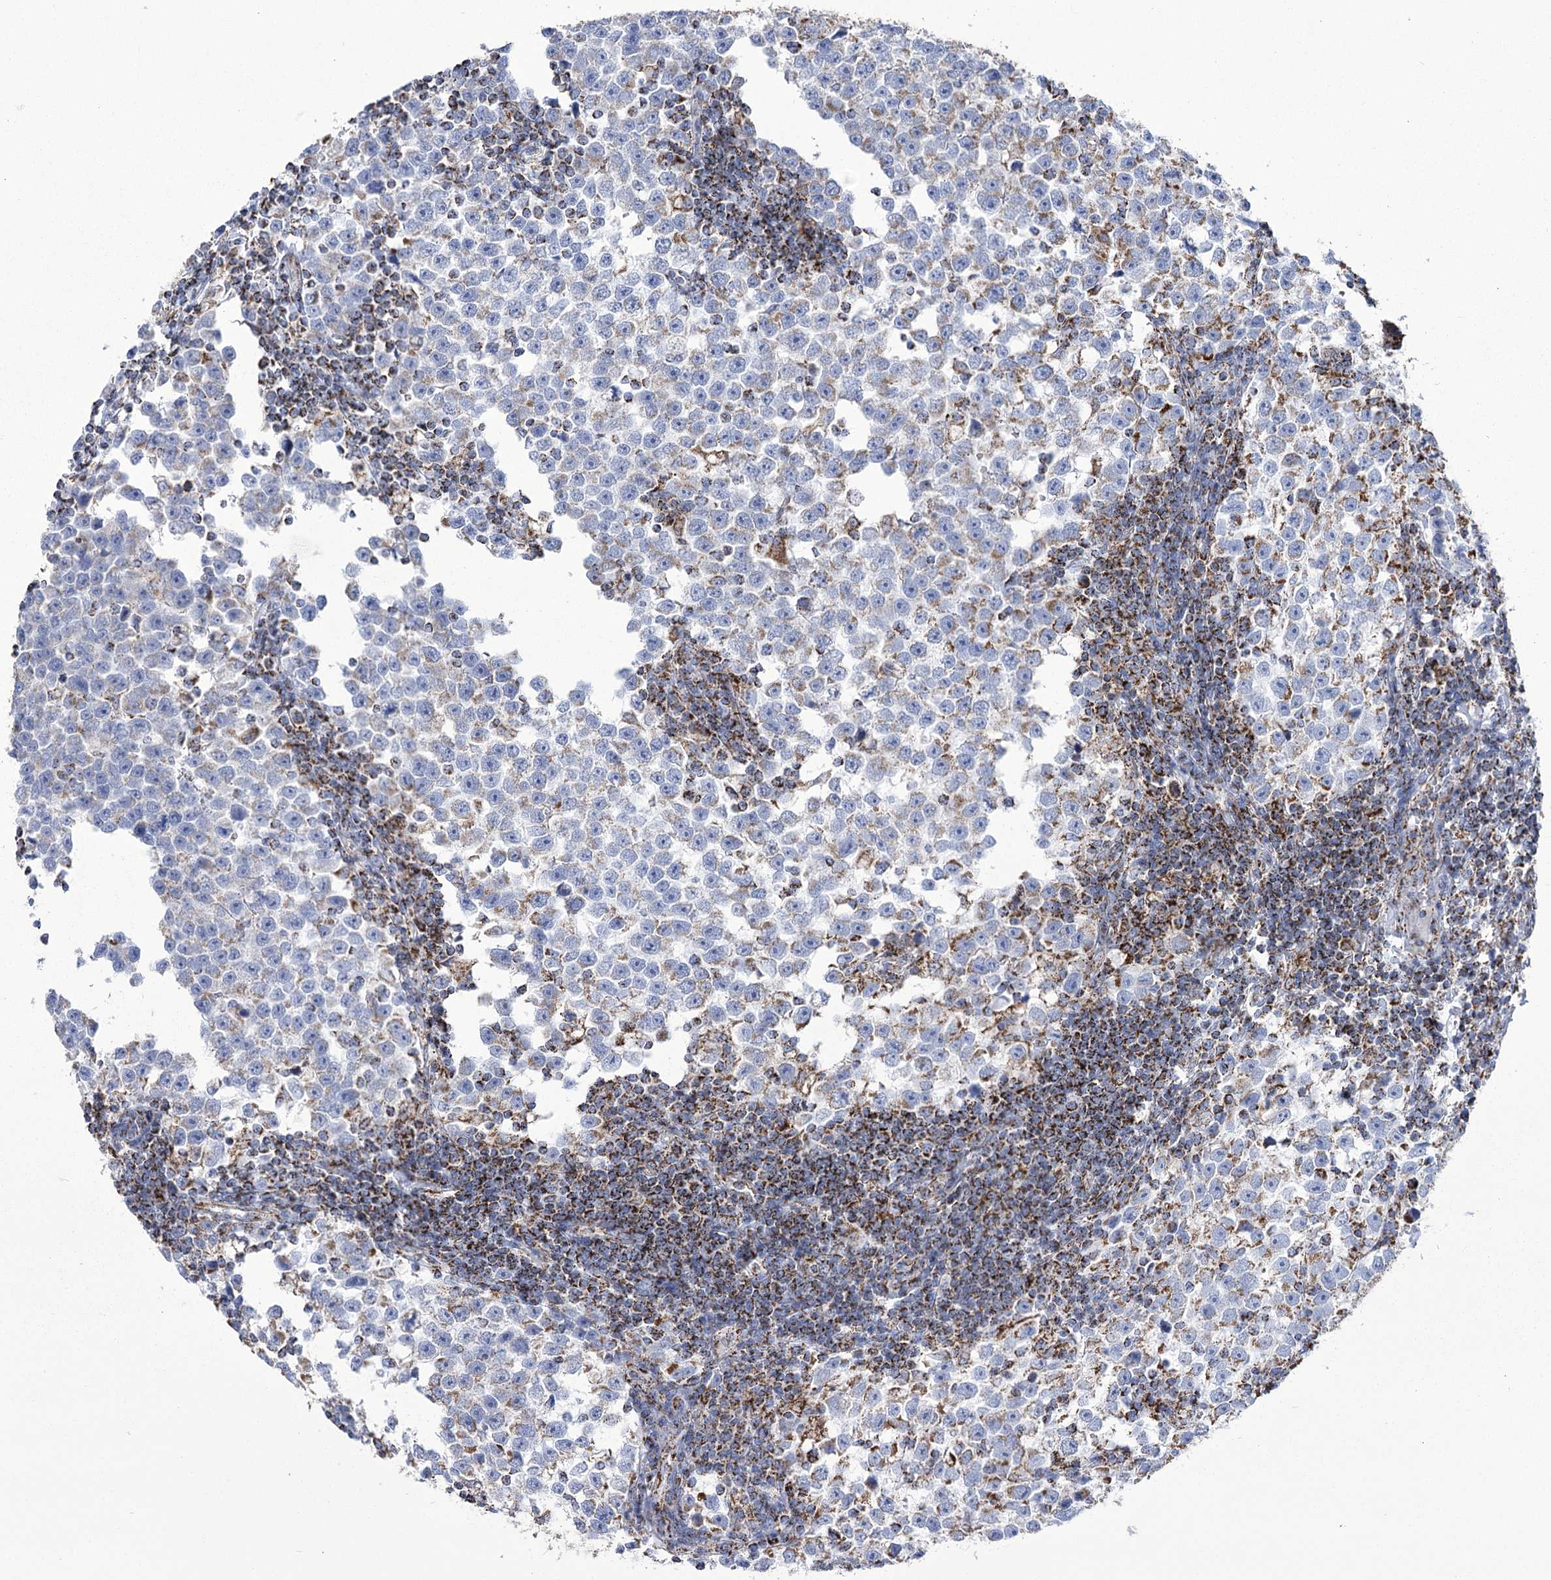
{"staining": {"intensity": "moderate", "quantity": "<25%", "location": "cytoplasmic/membranous"}, "tissue": "testis cancer", "cell_type": "Tumor cells", "image_type": "cancer", "snomed": [{"axis": "morphology", "description": "Normal tissue, NOS"}, {"axis": "morphology", "description": "Seminoma, NOS"}, {"axis": "topography", "description": "Testis"}], "caption": "IHC (DAB (3,3'-diaminobenzidine)) staining of seminoma (testis) reveals moderate cytoplasmic/membranous protein positivity in about <25% of tumor cells. The staining was performed using DAB (3,3'-diaminobenzidine), with brown indicating positive protein expression. Nuclei are stained blue with hematoxylin.", "gene": "PDHB", "patient": {"sex": "male", "age": 43}}